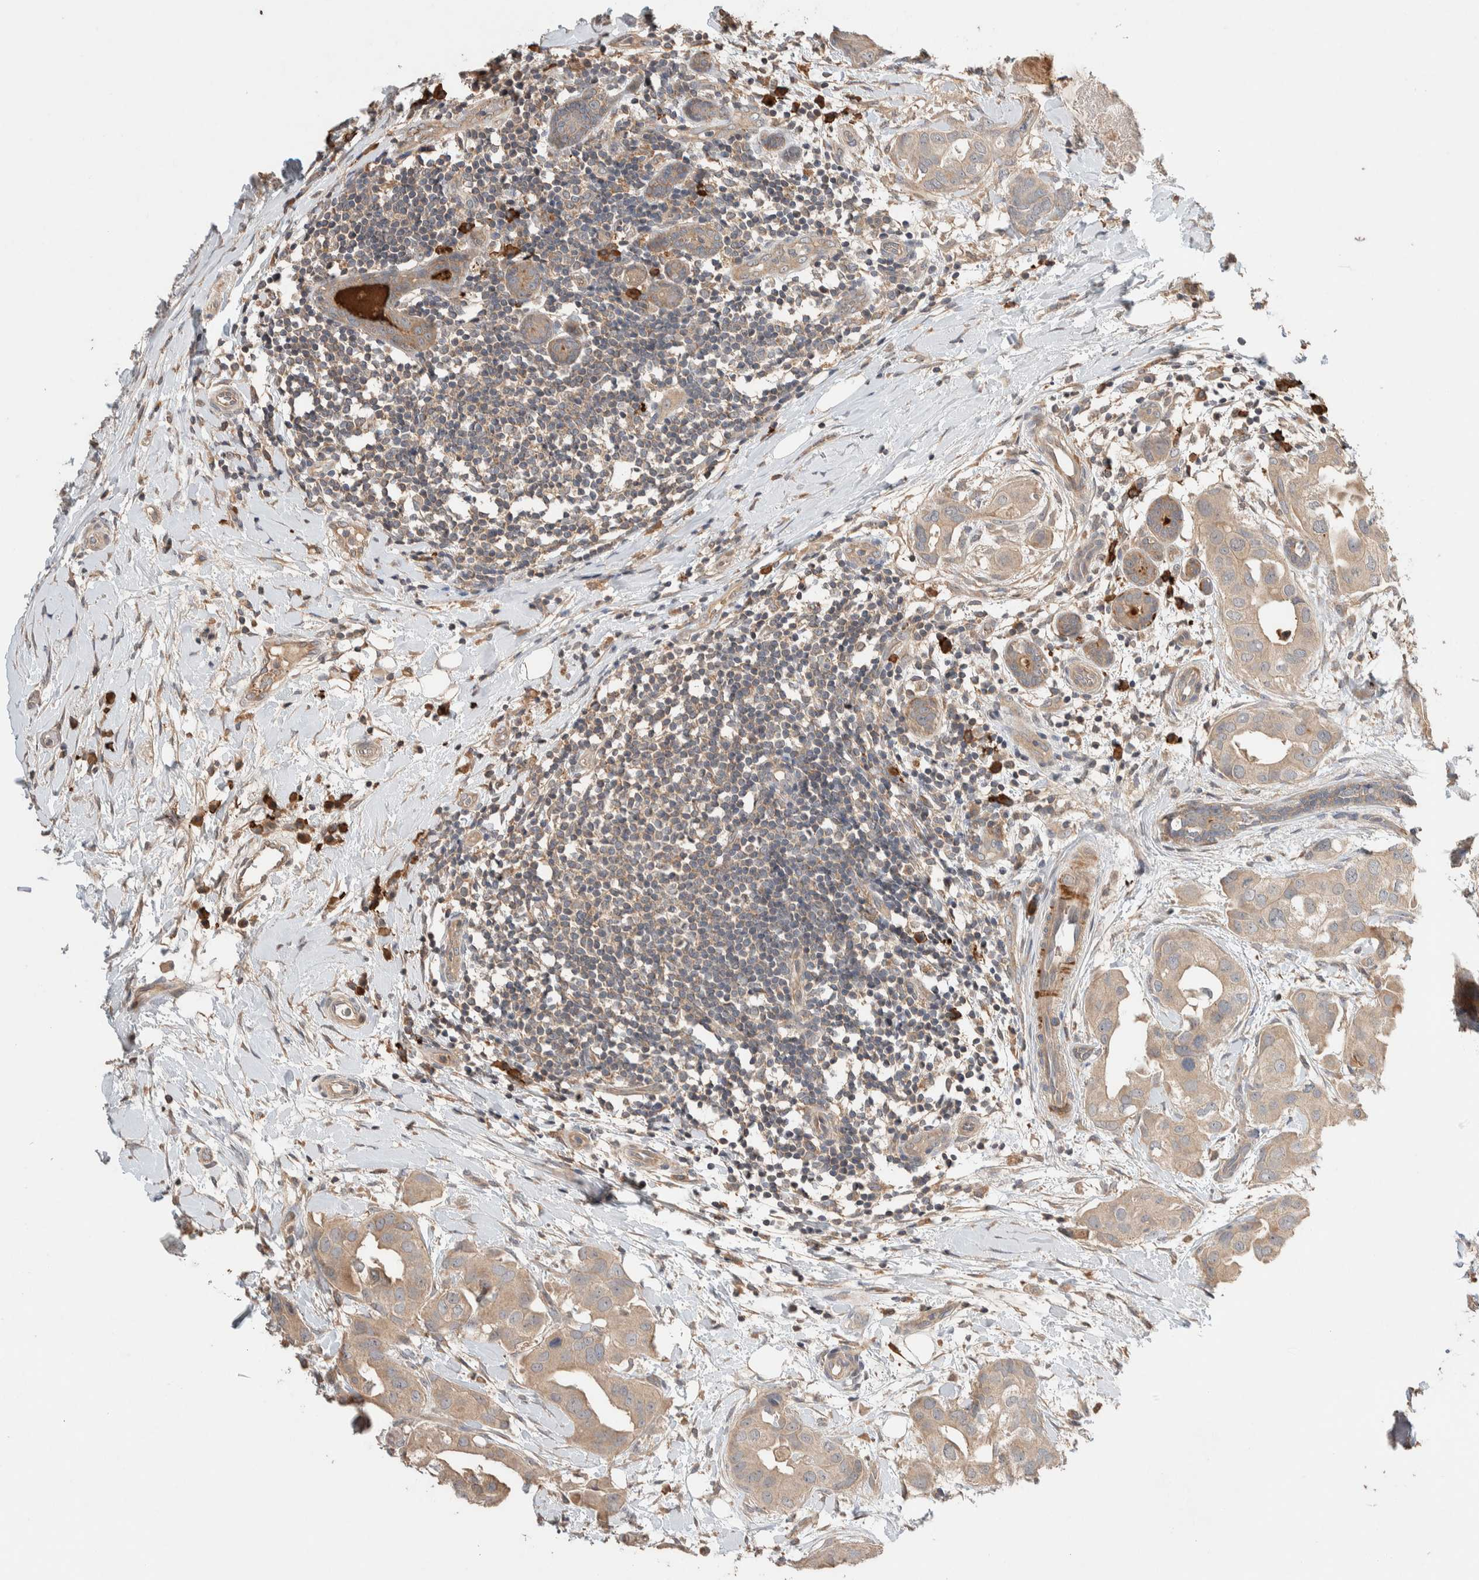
{"staining": {"intensity": "weak", "quantity": ">75%", "location": "cytoplasmic/membranous"}, "tissue": "breast cancer", "cell_type": "Tumor cells", "image_type": "cancer", "snomed": [{"axis": "morphology", "description": "Duct carcinoma"}, {"axis": "topography", "description": "Breast"}], "caption": "This is a photomicrograph of immunohistochemistry staining of breast cancer, which shows weak positivity in the cytoplasmic/membranous of tumor cells.", "gene": "WDR91", "patient": {"sex": "female", "age": 40}}